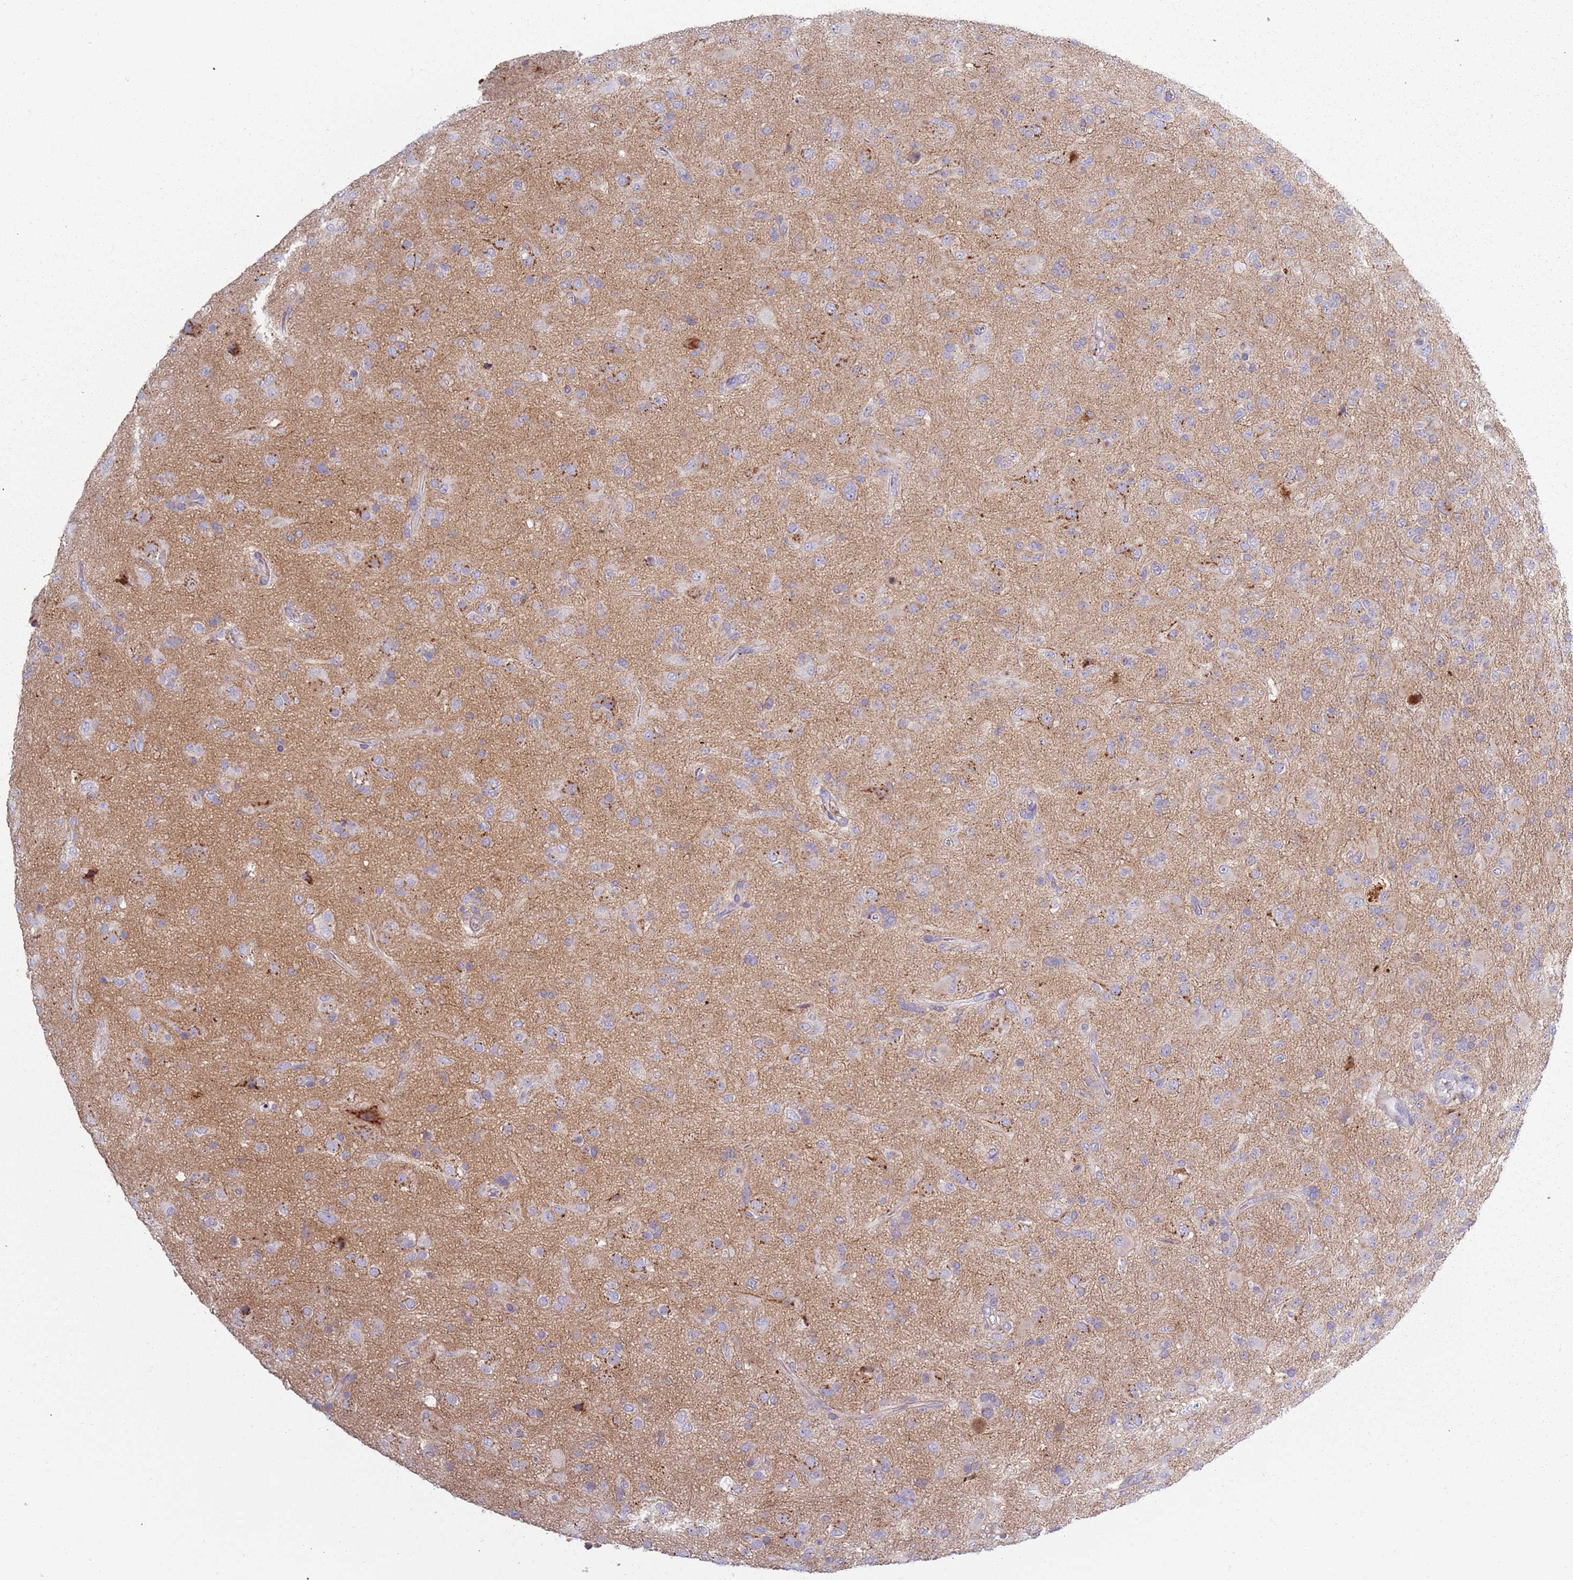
{"staining": {"intensity": "negative", "quantity": "none", "location": "none"}, "tissue": "glioma", "cell_type": "Tumor cells", "image_type": "cancer", "snomed": [{"axis": "morphology", "description": "Glioma, malignant, Low grade"}, {"axis": "topography", "description": "Brain"}], "caption": "High magnification brightfield microscopy of malignant low-grade glioma stained with DAB (brown) and counterstained with hematoxylin (blue): tumor cells show no significant staining.", "gene": "TNFRSF6B", "patient": {"sex": "male", "age": 65}}